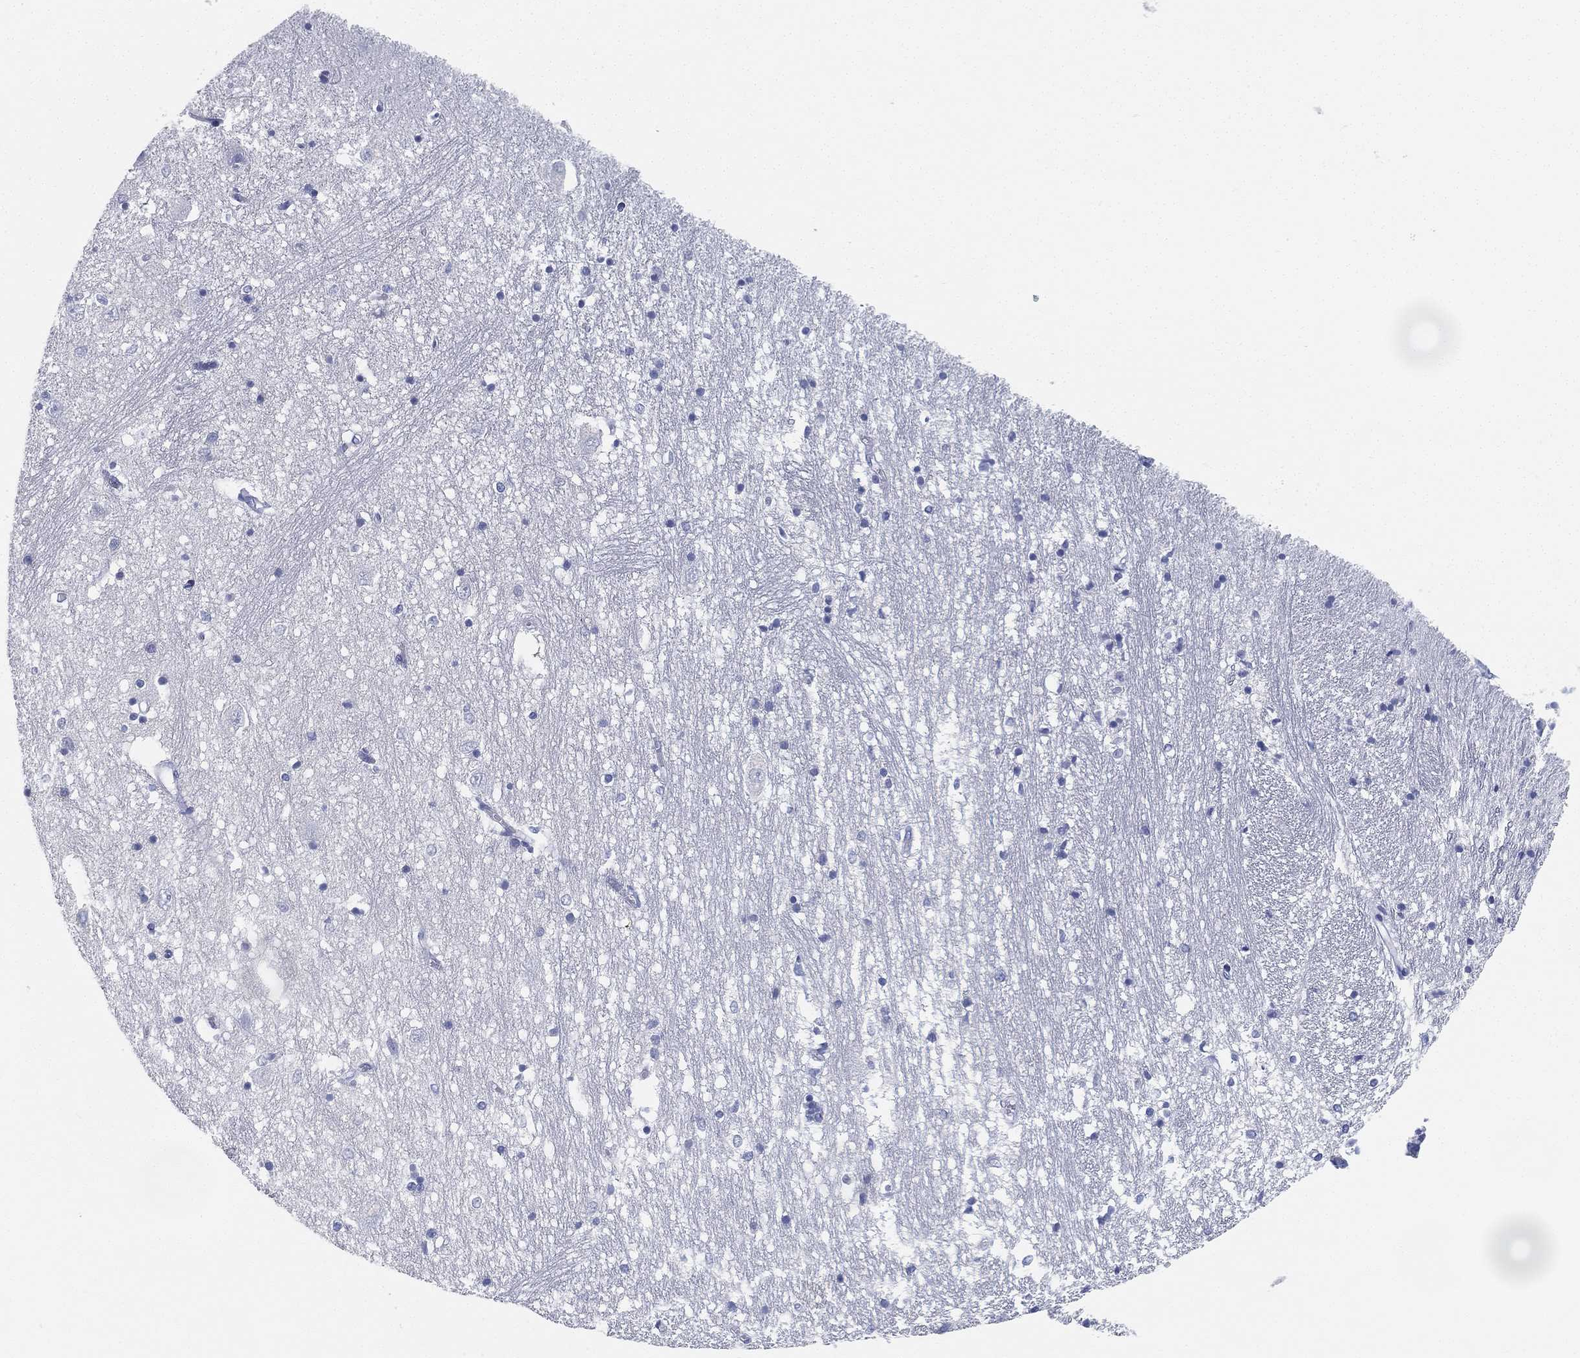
{"staining": {"intensity": "negative", "quantity": "none", "location": "none"}, "tissue": "caudate", "cell_type": "Glial cells", "image_type": "normal", "snomed": [{"axis": "morphology", "description": "Normal tissue, NOS"}, {"axis": "topography", "description": "Lateral ventricle wall"}], "caption": "Immunohistochemistry (IHC) histopathology image of unremarkable human caudate stained for a protein (brown), which exhibits no positivity in glial cells. The staining was performed using DAB (3,3'-diaminobenzidine) to visualize the protein expression in brown, while the nuclei were stained in blue with hematoxylin (Magnification: 20x).", "gene": "GPR61", "patient": {"sex": "male", "age": 54}}